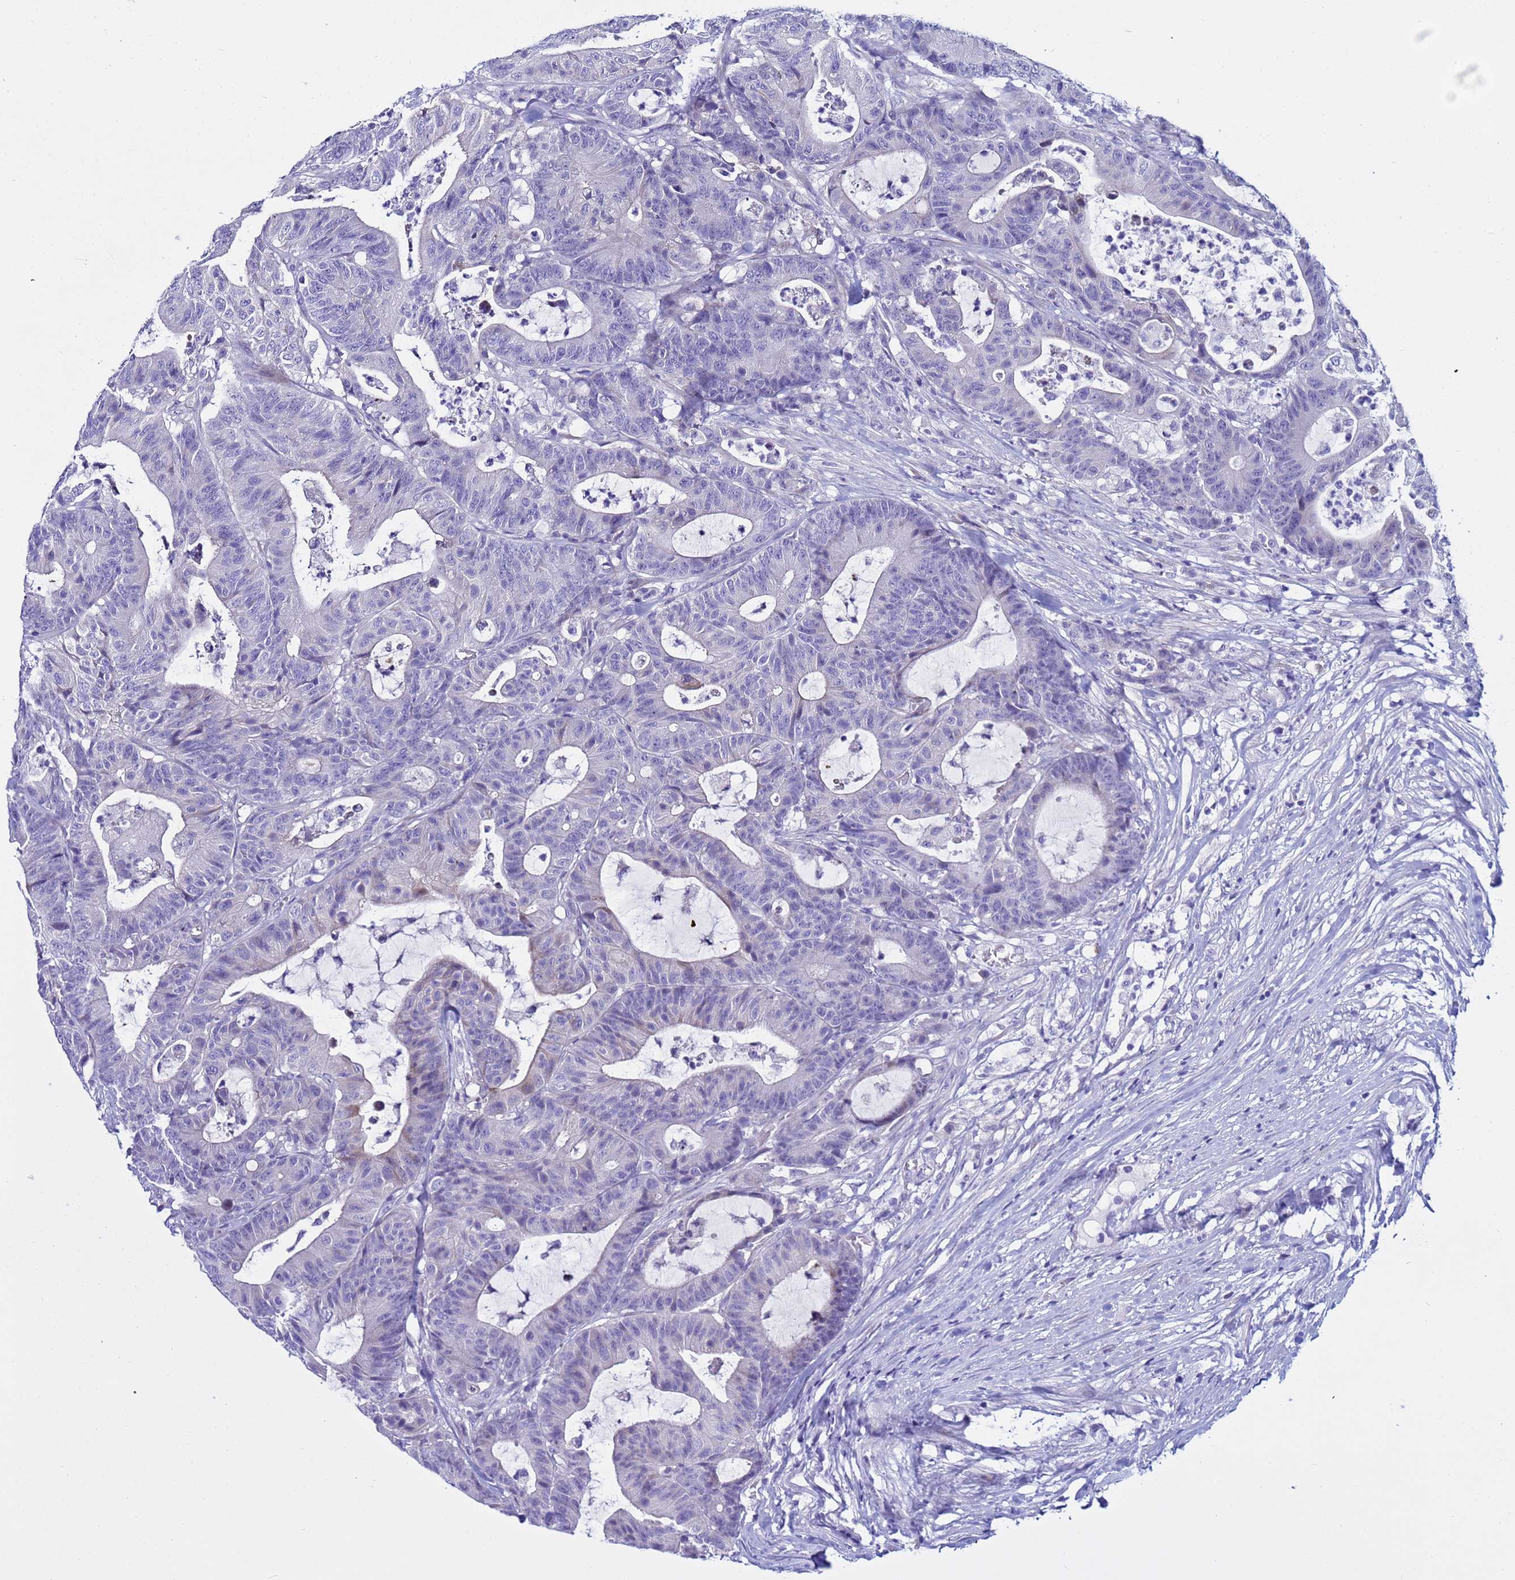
{"staining": {"intensity": "negative", "quantity": "none", "location": "none"}, "tissue": "colorectal cancer", "cell_type": "Tumor cells", "image_type": "cancer", "snomed": [{"axis": "morphology", "description": "Adenocarcinoma, NOS"}, {"axis": "topography", "description": "Colon"}], "caption": "Immunohistochemistry (IHC) micrograph of neoplastic tissue: human colorectal cancer stained with DAB reveals no significant protein expression in tumor cells. (Stains: DAB (3,3'-diaminobenzidine) IHC with hematoxylin counter stain, Microscopy: brightfield microscopy at high magnification).", "gene": "IGSF11", "patient": {"sex": "female", "age": 84}}